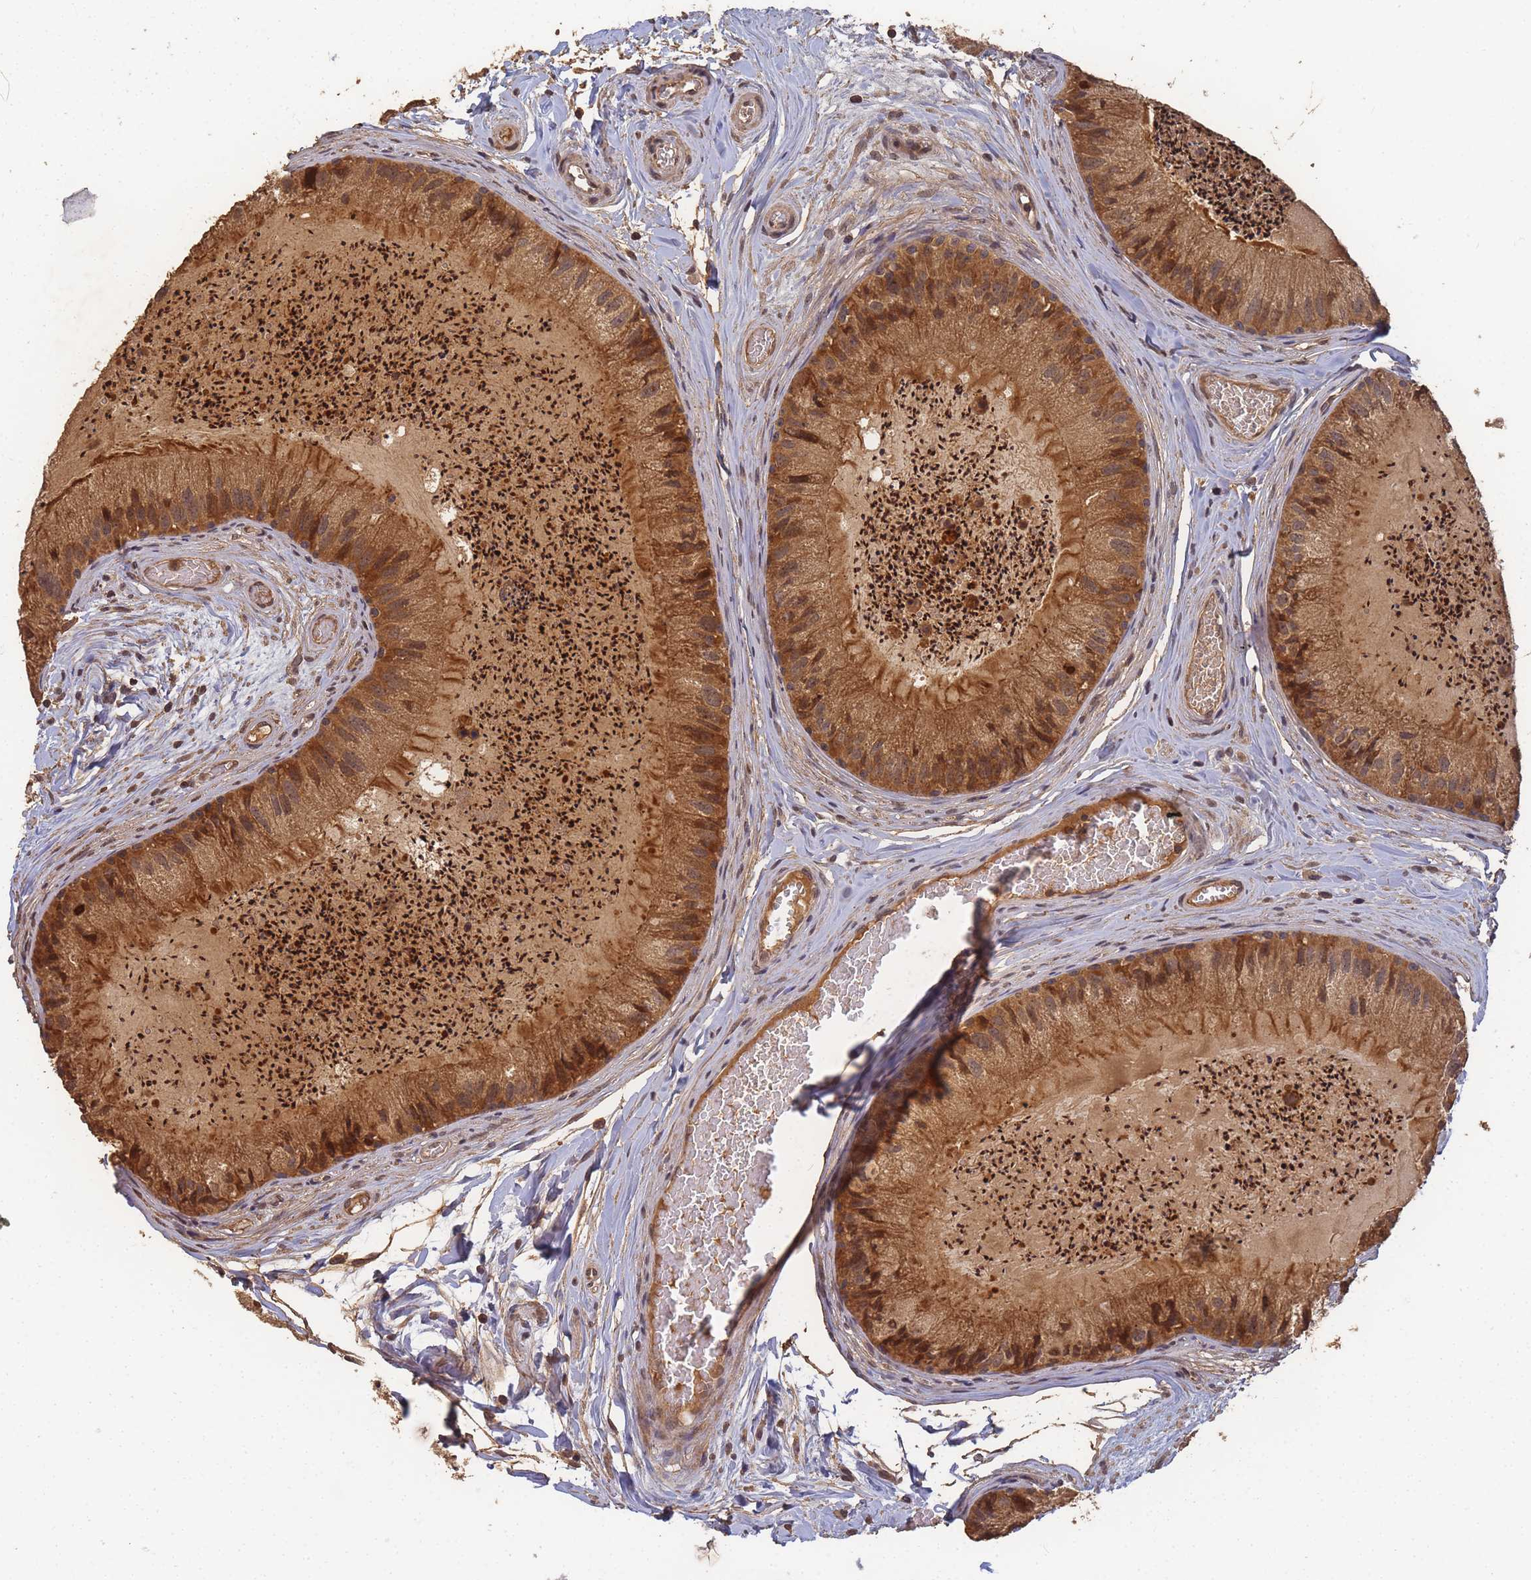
{"staining": {"intensity": "strong", "quantity": ">75%", "location": "cytoplasmic/membranous"}, "tissue": "epididymis", "cell_type": "Glandular cells", "image_type": "normal", "snomed": [{"axis": "morphology", "description": "Normal tissue, NOS"}, {"axis": "topography", "description": "Epididymis"}], "caption": "Immunohistochemical staining of unremarkable human epididymis displays strong cytoplasmic/membranous protein staining in about >75% of glandular cells. (brown staining indicates protein expression, while blue staining denotes nuclei).", "gene": "ALKBH1", "patient": {"sex": "male", "age": 31}}